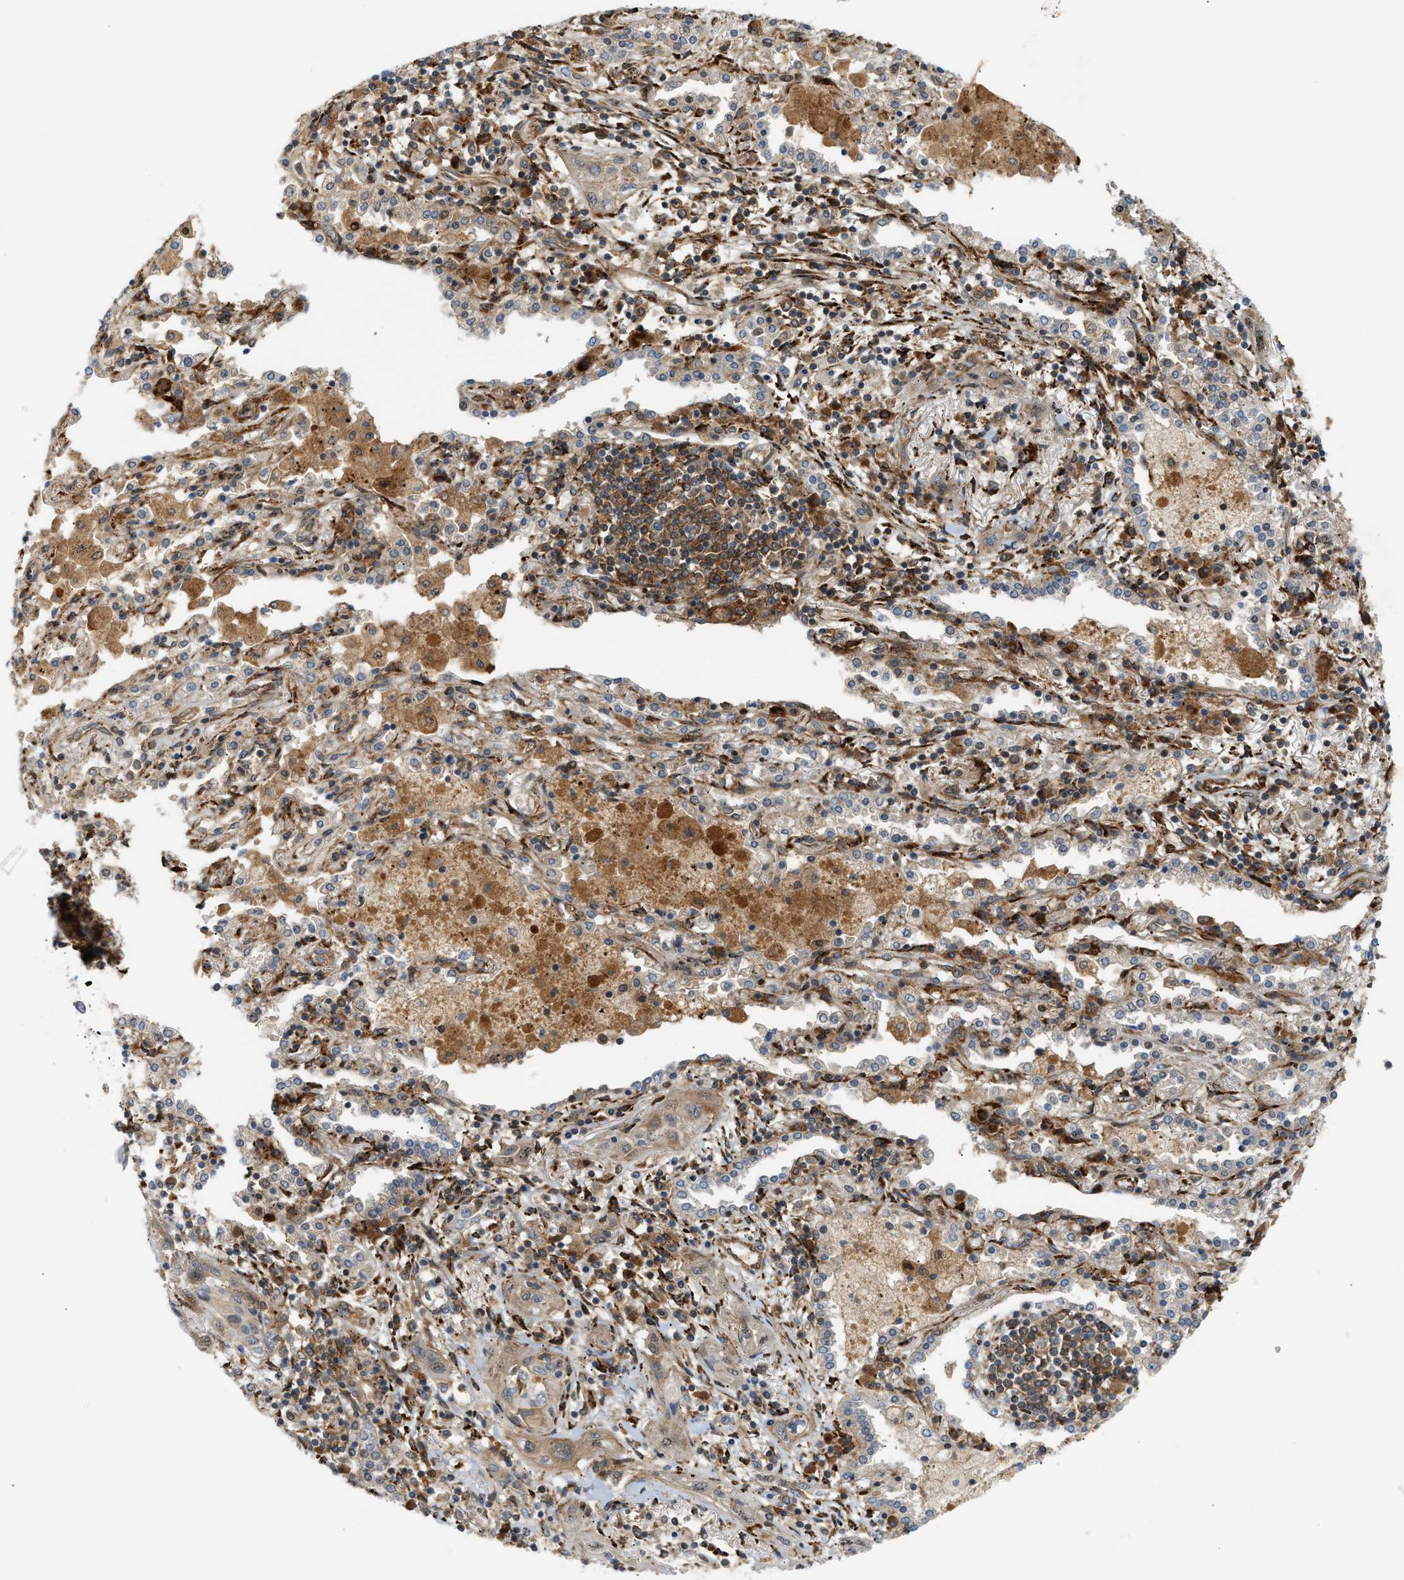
{"staining": {"intensity": "weak", "quantity": ">75%", "location": "cytoplasmic/membranous"}, "tissue": "lung cancer", "cell_type": "Tumor cells", "image_type": "cancer", "snomed": [{"axis": "morphology", "description": "Squamous cell carcinoma, NOS"}, {"axis": "topography", "description": "Lung"}], "caption": "Protein staining of lung cancer (squamous cell carcinoma) tissue demonstrates weak cytoplasmic/membranous positivity in about >75% of tumor cells. (Stains: DAB (3,3'-diaminobenzidine) in brown, nuclei in blue, Microscopy: brightfield microscopy at high magnification).", "gene": "PLCG2", "patient": {"sex": "female", "age": 47}}